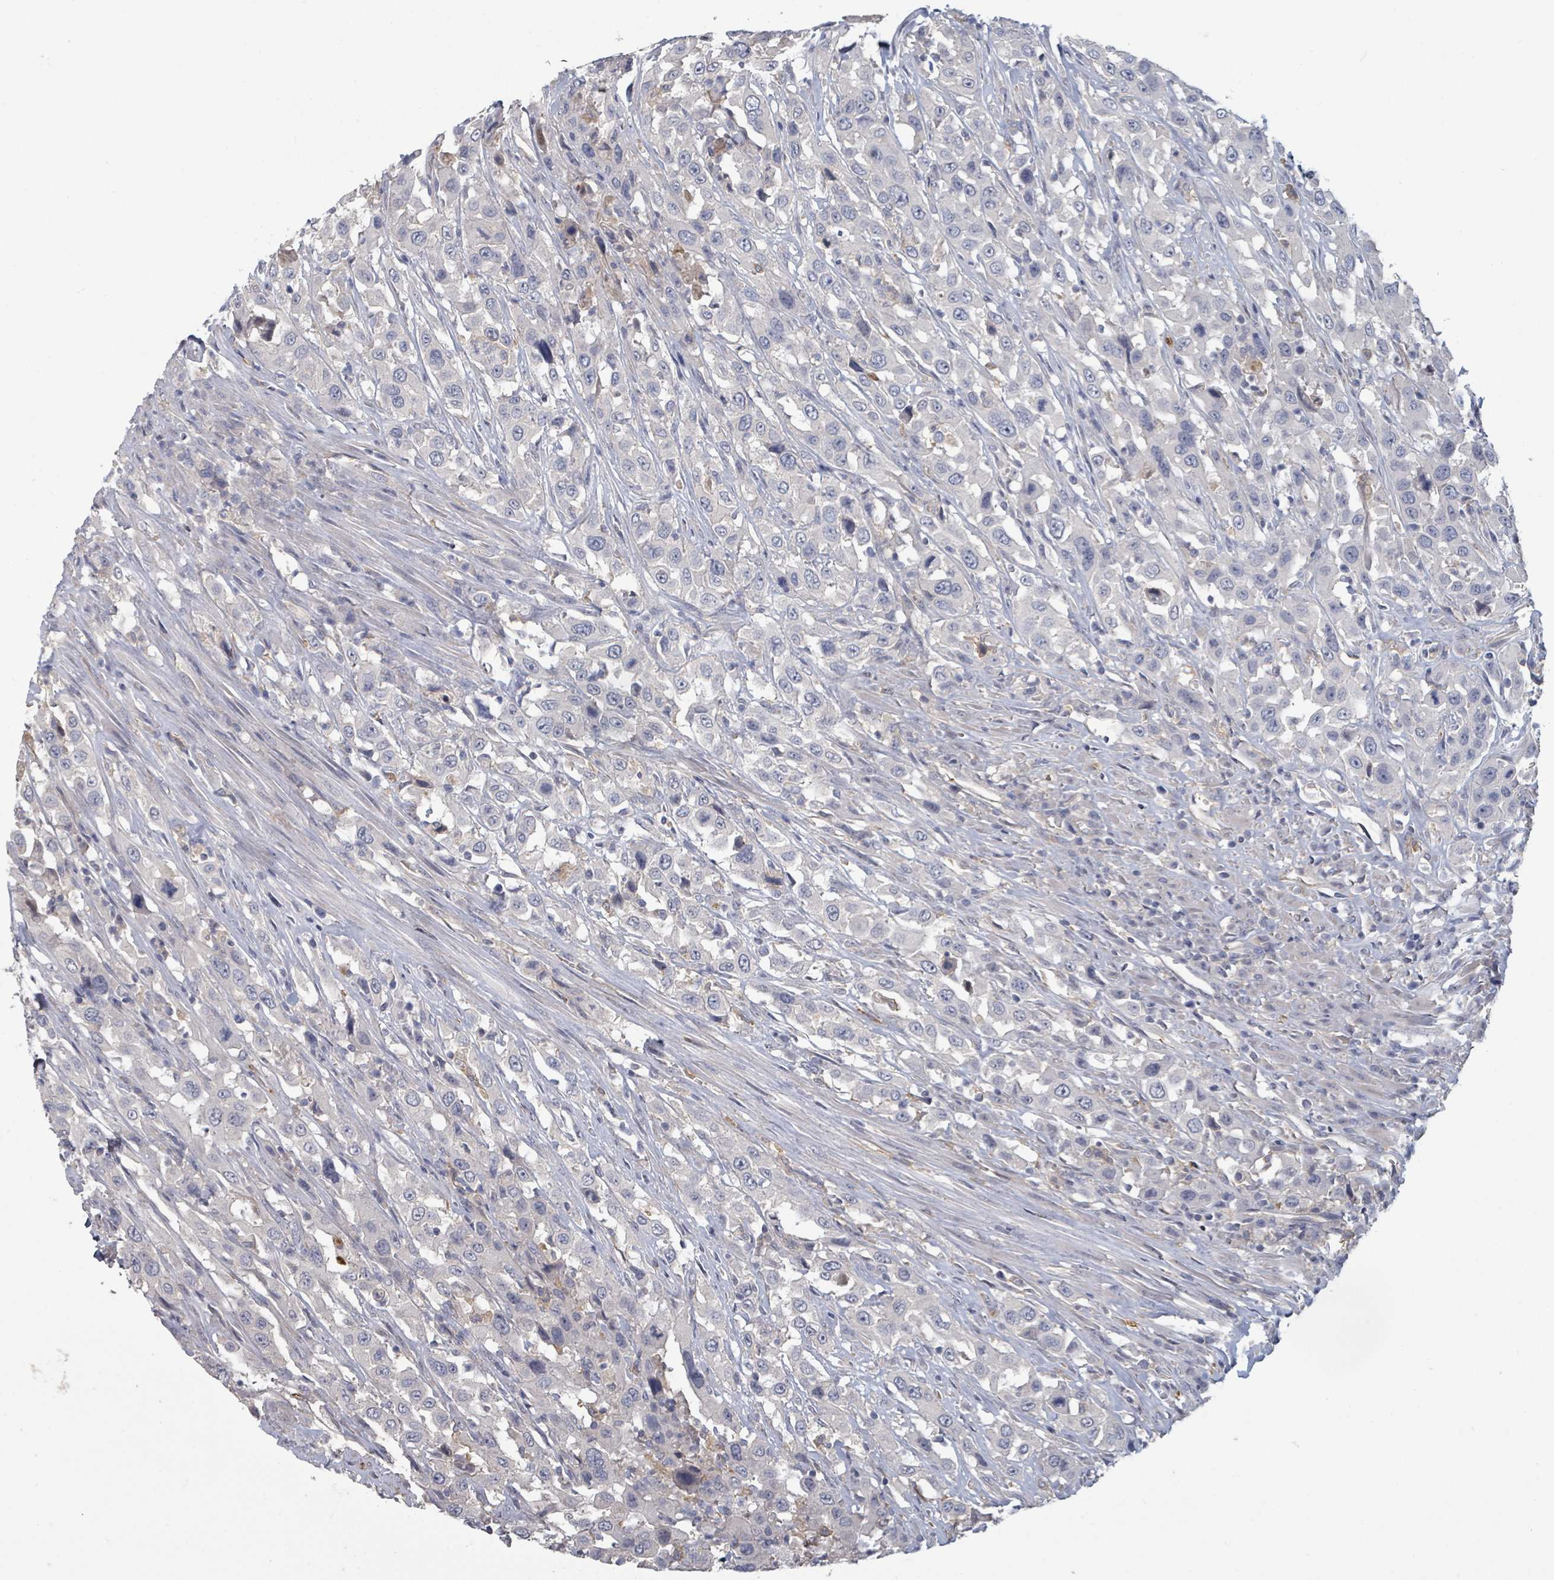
{"staining": {"intensity": "negative", "quantity": "none", "location": "none"}, "tissue": "urothelial cancer", "cell_type": "Tumor cells", "image_type": "cancer", "snomed": [{"axis": "morphology", "description": "Urothelial carcinoma, High grade"}, {"axis": "topography", "description": "Urinary bladder"}], "caption": "Histopathology image shows no protein staining in tumor cells of urothelial cancer tissue. (DAB immunohistochemistry (IHC), high magnification).", "gene": "PLAUR", "patient": {"sex": "male", "age": 61}}